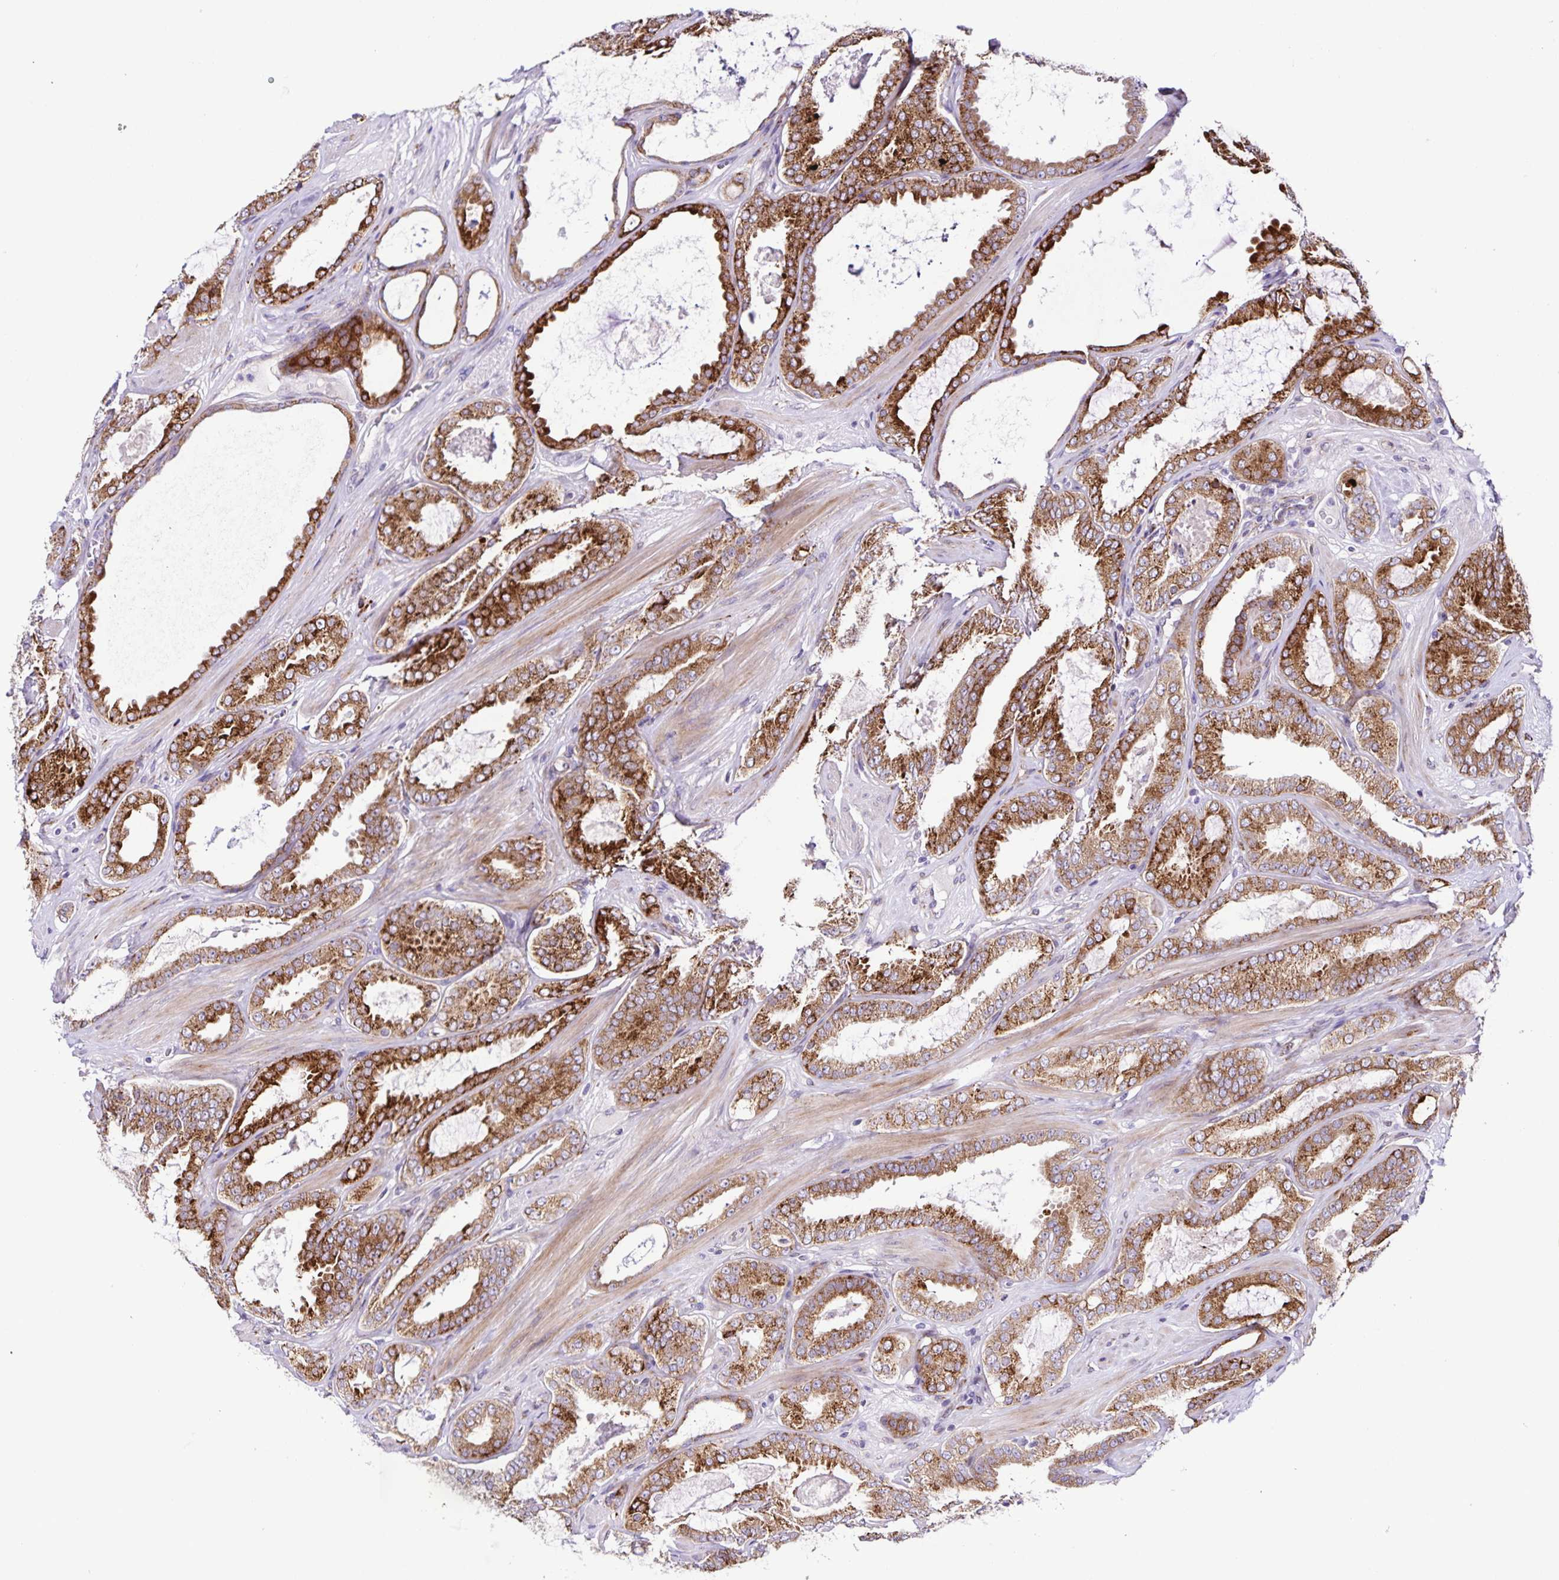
{"staining": {"intensity": "moderate", "quantity": ">75%", "location": "cytoplasmic/membranous"}, "tissue": "prostate cancer", "cell_type": "Tumor cells", "image_type": "cancer", "snomed": [{"axis": "morphology", "description": "Adenocarcinoma, High grade"}, {"axis": "topography", "description": "Prostate"}], "caption": "A brown stain highlights moderate cytoplasmic/membranous staining of a protein in adenocarcinoma (high-grade) (prostate) tumor cells.", "gene": "OSBPL5", "patient": {"sex": "male", "age": 63}}